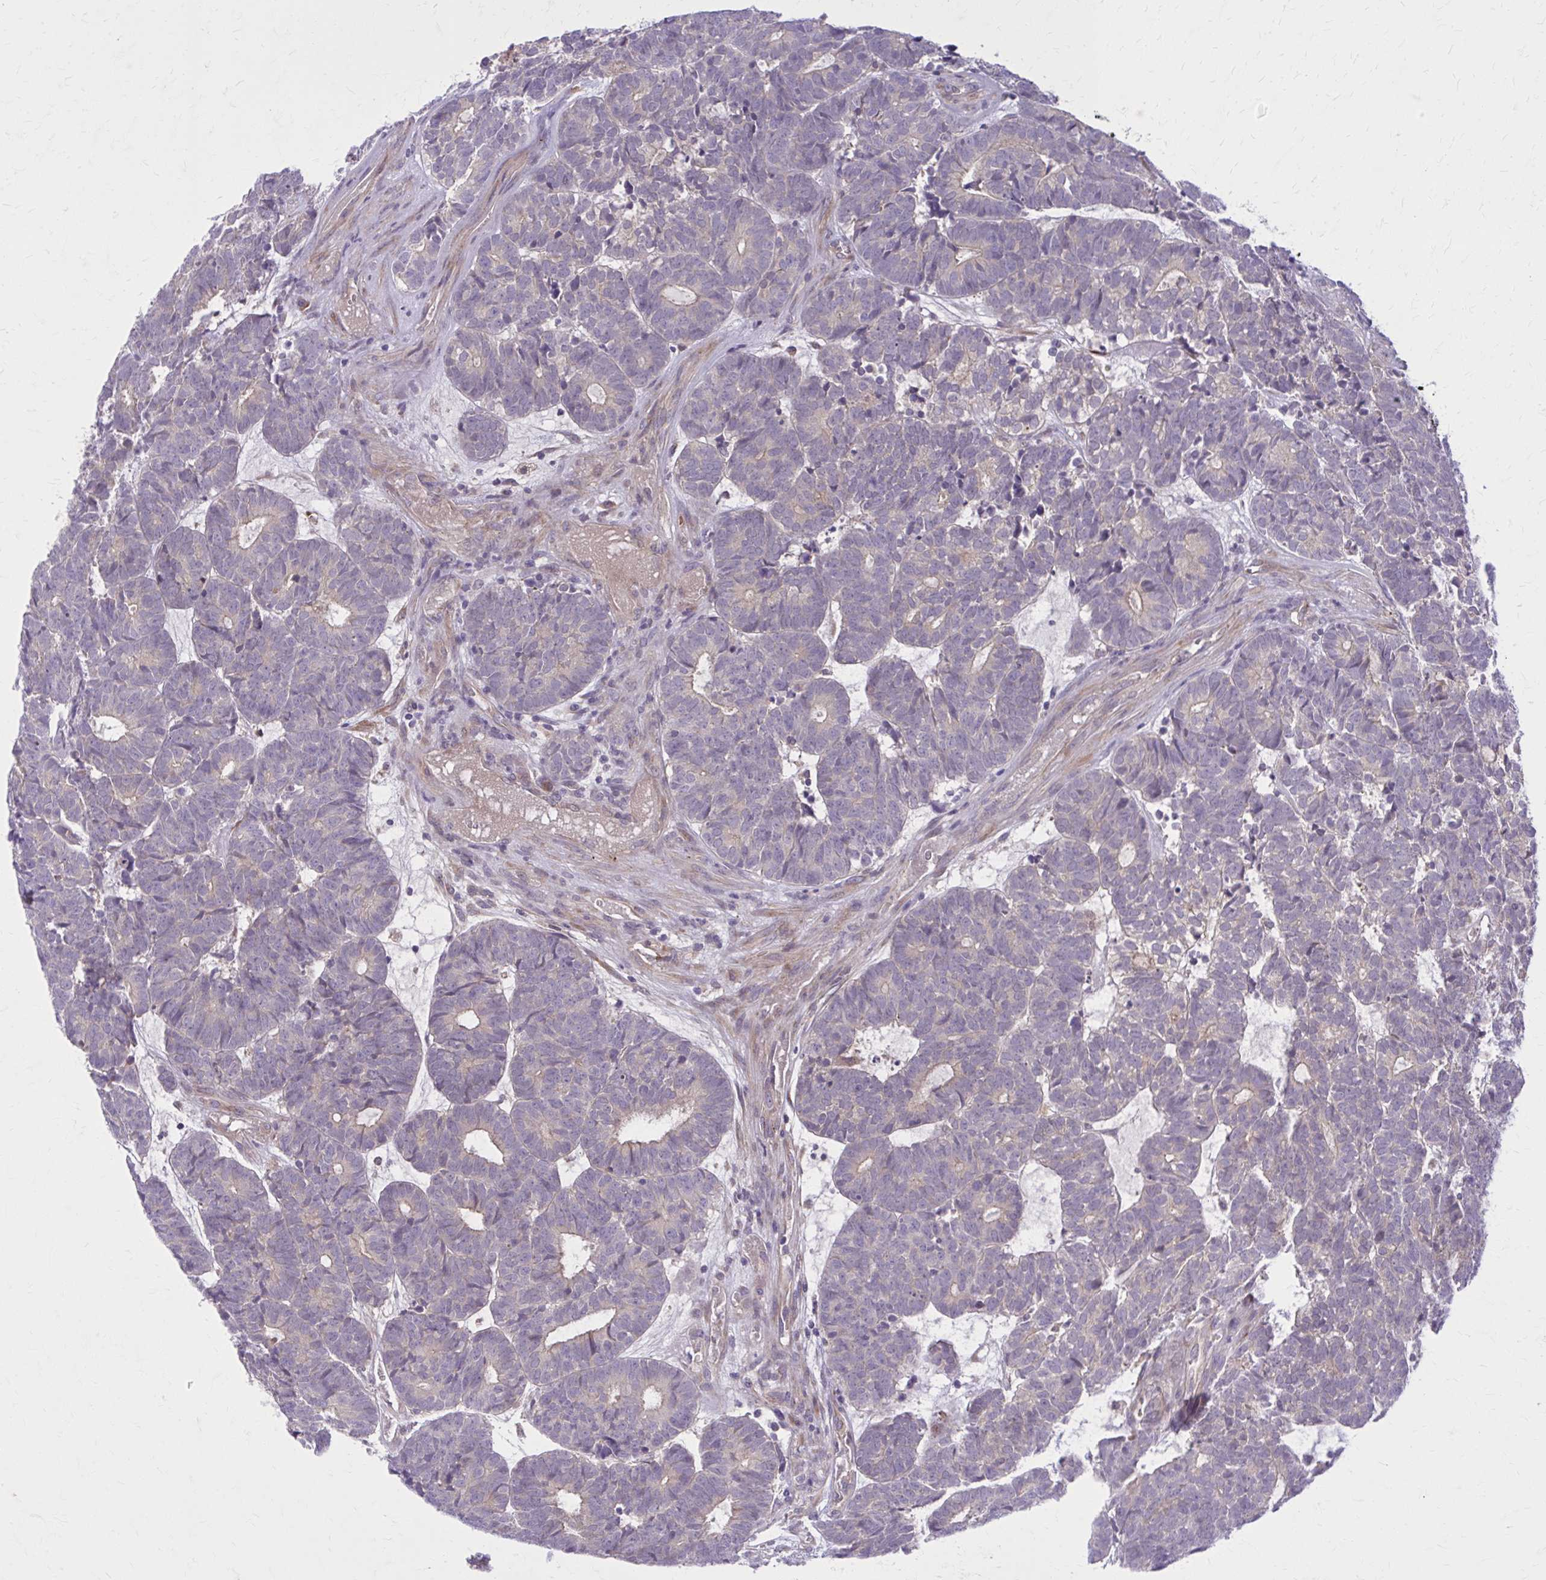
{"staining": {"intensity": "weak", "quantity": "25%-75%", "location": "cytoplasmic/membranous"}, "tissue": "head and neck cancer", "cell_type": "Tumor cells", "image_type": "cancer", "snomed": [{"axis": "morphology", "description": "Adenocarcinoma, NOS"}, {"axis": "topography", "description": "Head-Neck"}], "caption": "A photomicrograph of human head and neck cancer stained for a protein reveals weak cytoplasmic/membranous brown staining in tumor cells. (Brightfield microscopy of DAB IHC at high magnification).", "gene": "SNF8", "patient": {"sex": "female", "age": 81}}